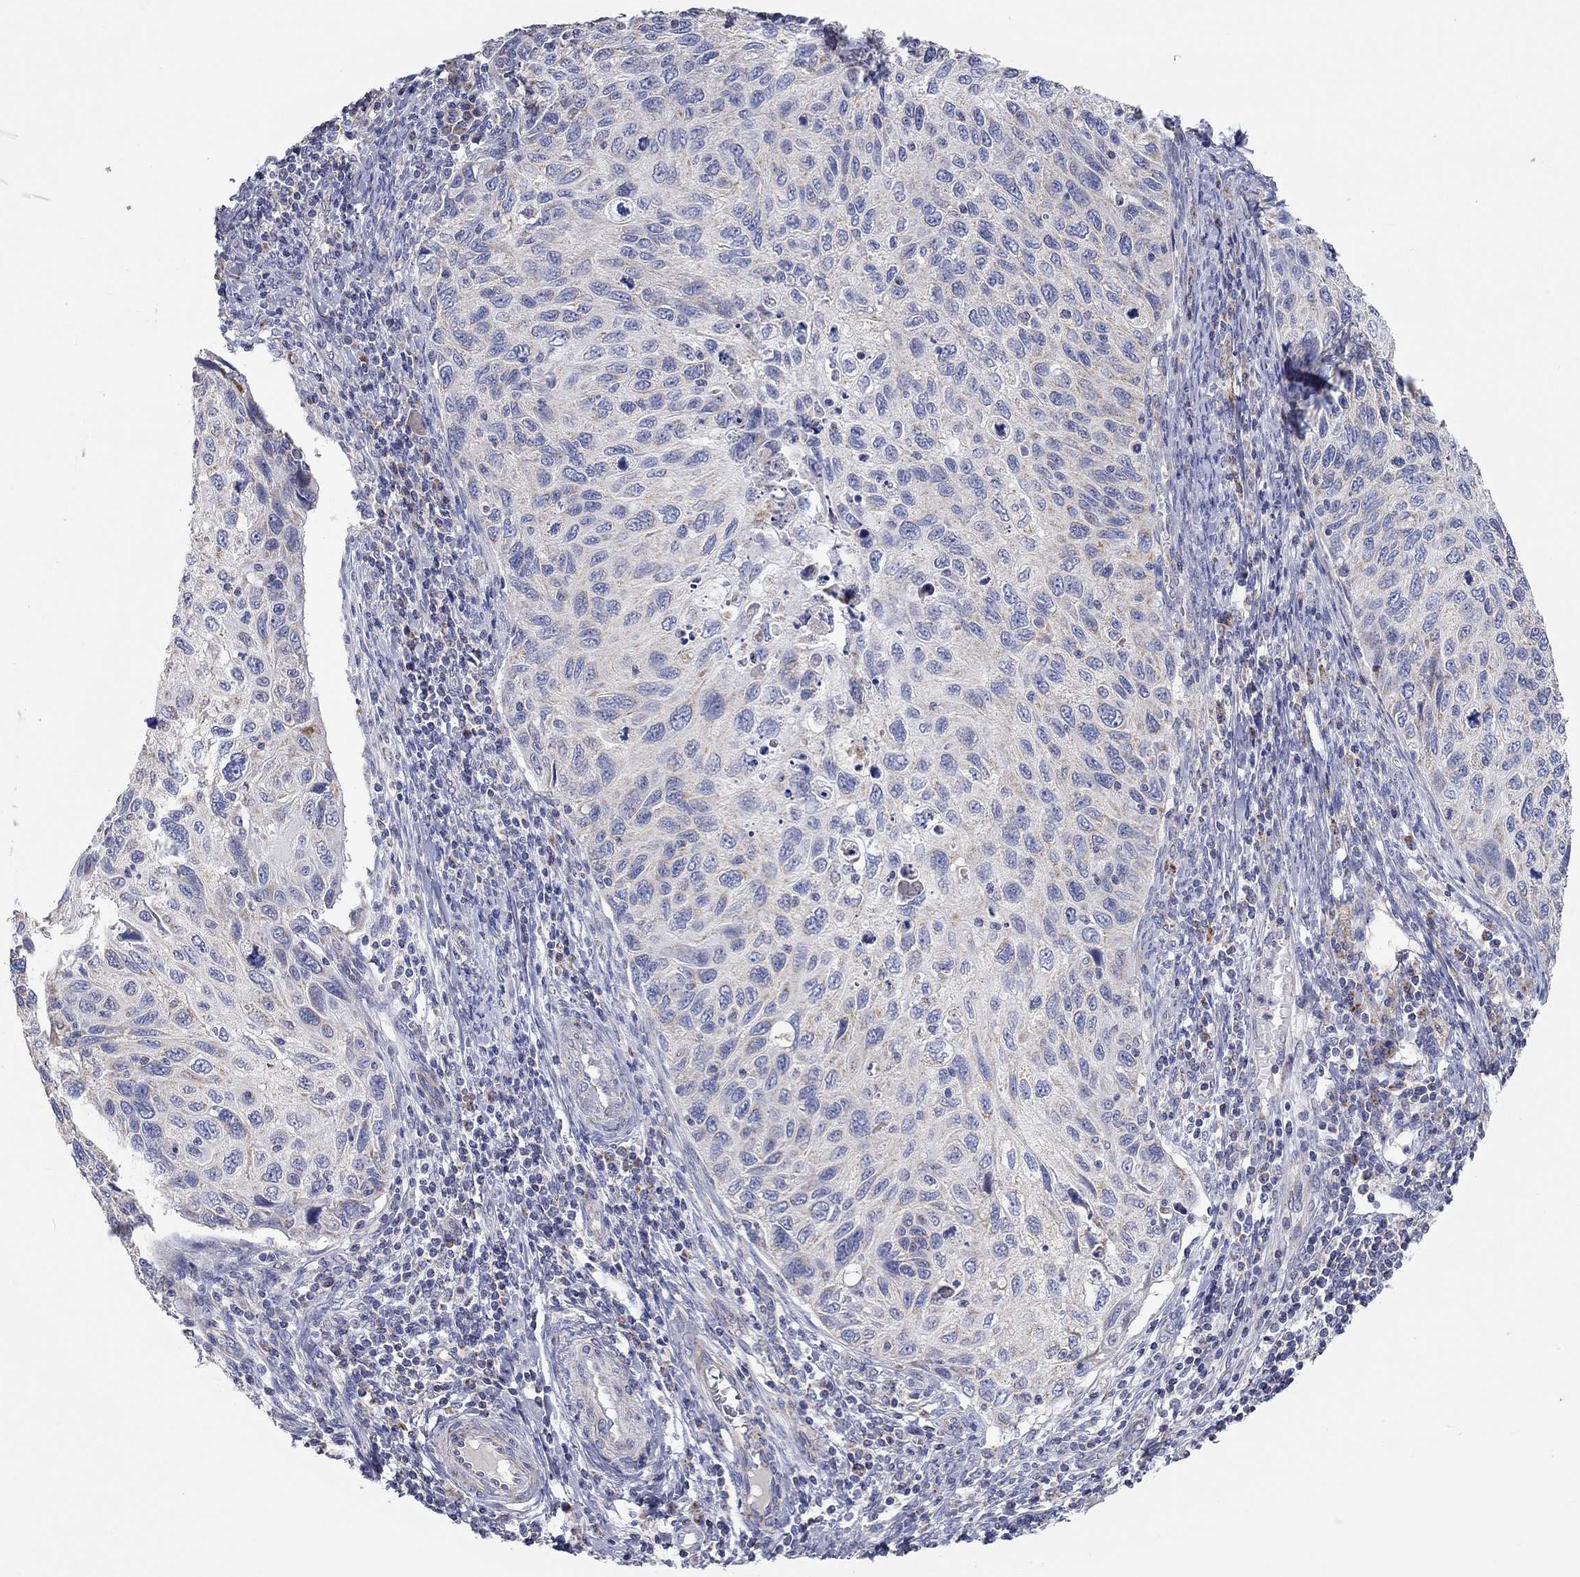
{"staining": {"intensity": "negative", "quantity": "none", "location": "none"}, "tissue": "cervical cancer", "cell_type": "Tumor cells", "image_type": "cancer", "snomed": [{"axis": "morphology", "description": "Squamous cell carcinoma, NOS"}, {"axis": "topography", "description": "Cervix"}], "caption": "Tumor cells show no significant protein staining in cervical squamous cell carcinoma. The staining was performed using DAB to visualize the protein expression in brown, while the nuclei were stained in blue with hematoxylin (Magnification: 20x).", "gene": "RCAN1", "patient": {"sex": "female", "age": 70}}